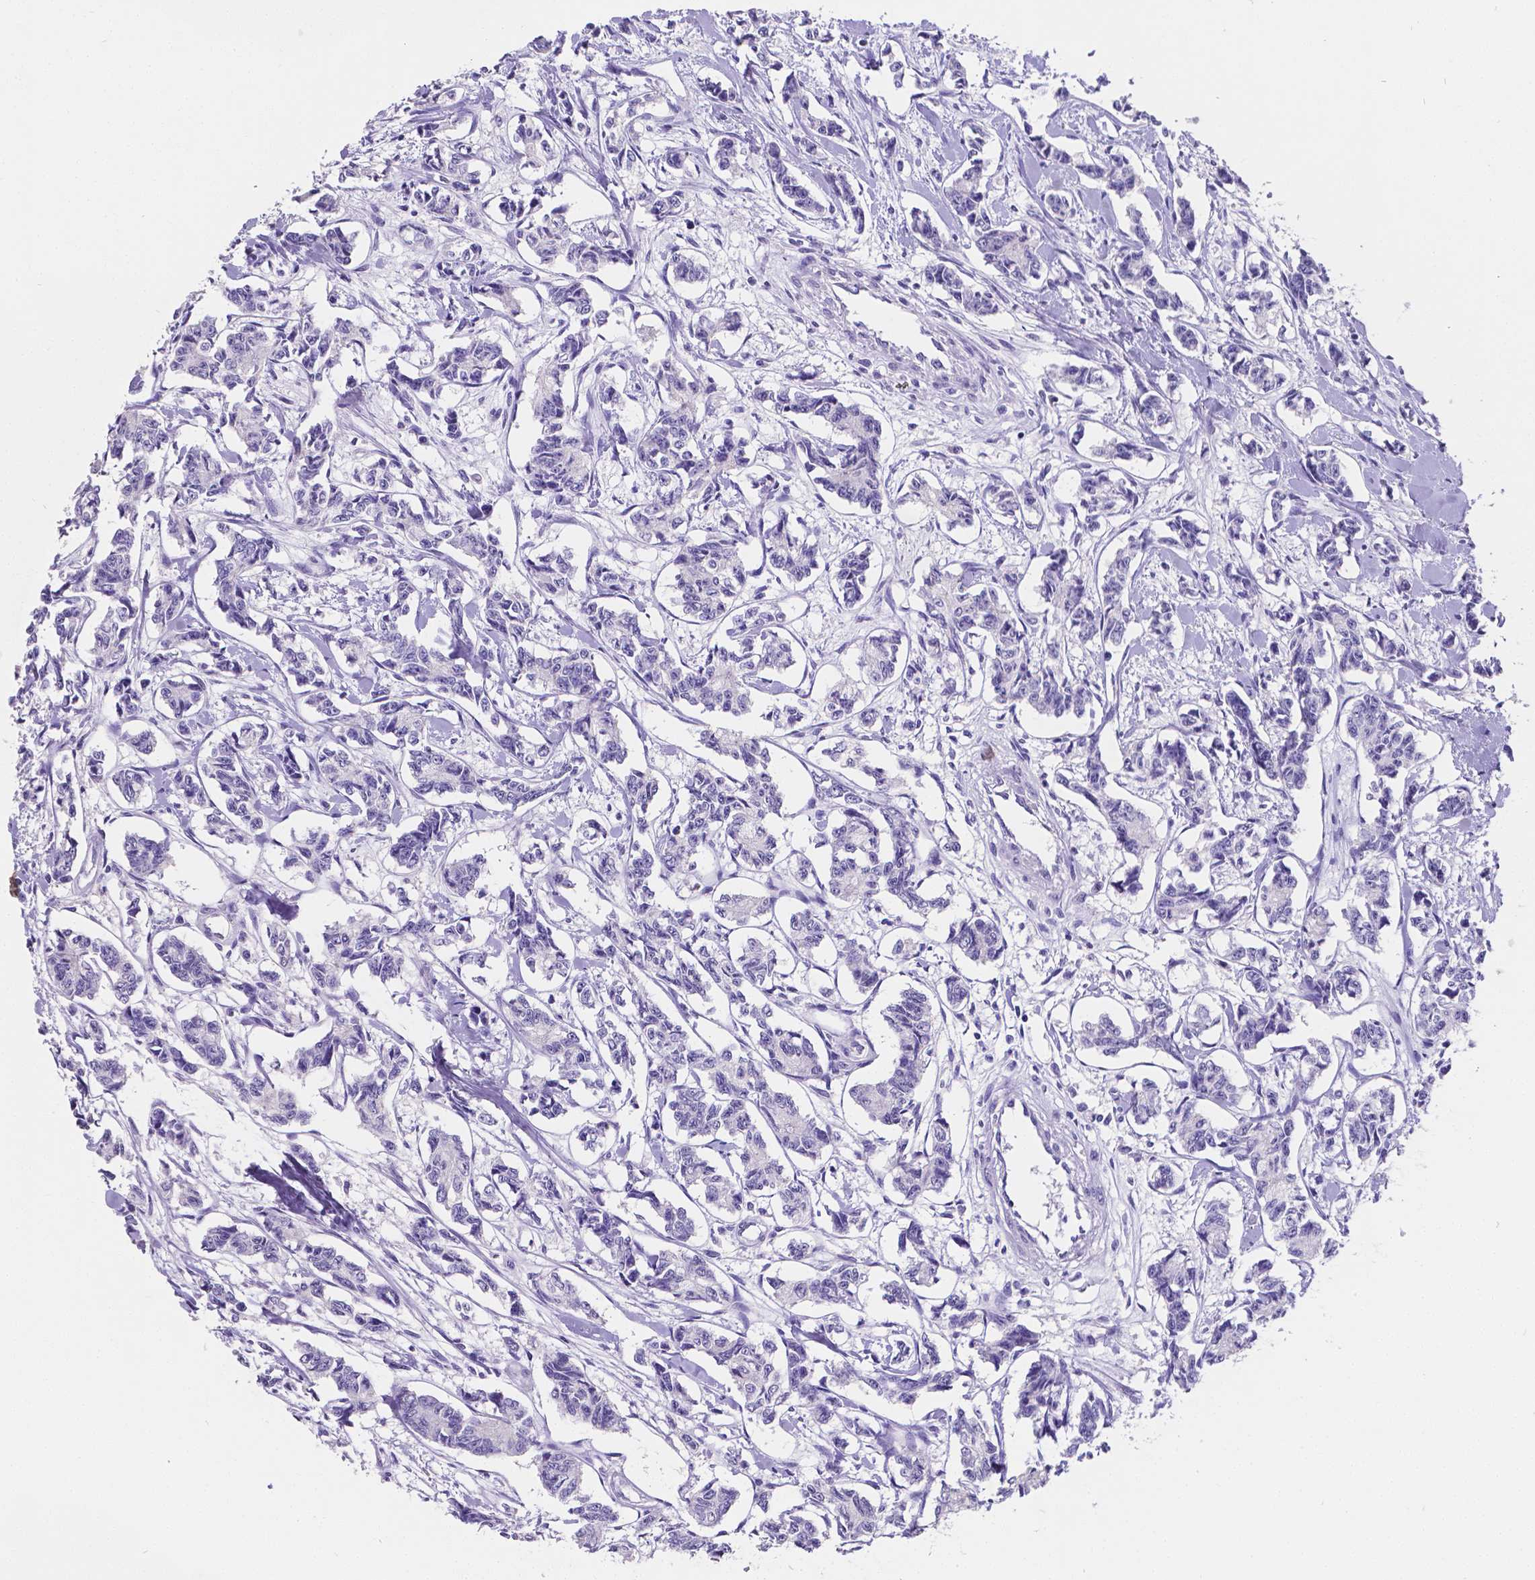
{"staining": {"intensity": "negative", "quantity": "none", "location": "none"}, "tissue": "carcinoid", "cell_type": "Tumor cells", "image_type": "cancer", "snomed": [{"axis": "morphology", "description": "Carcinoid, malignant, NOS"}, {"axis": "topography", "description": "Kidney"}], "caption": "Protein analysis of malignant carcinoid shows no significant positivity in tumor cells.", "gene": "SATB2", "patient": {"sex": "female", "age": 41}}